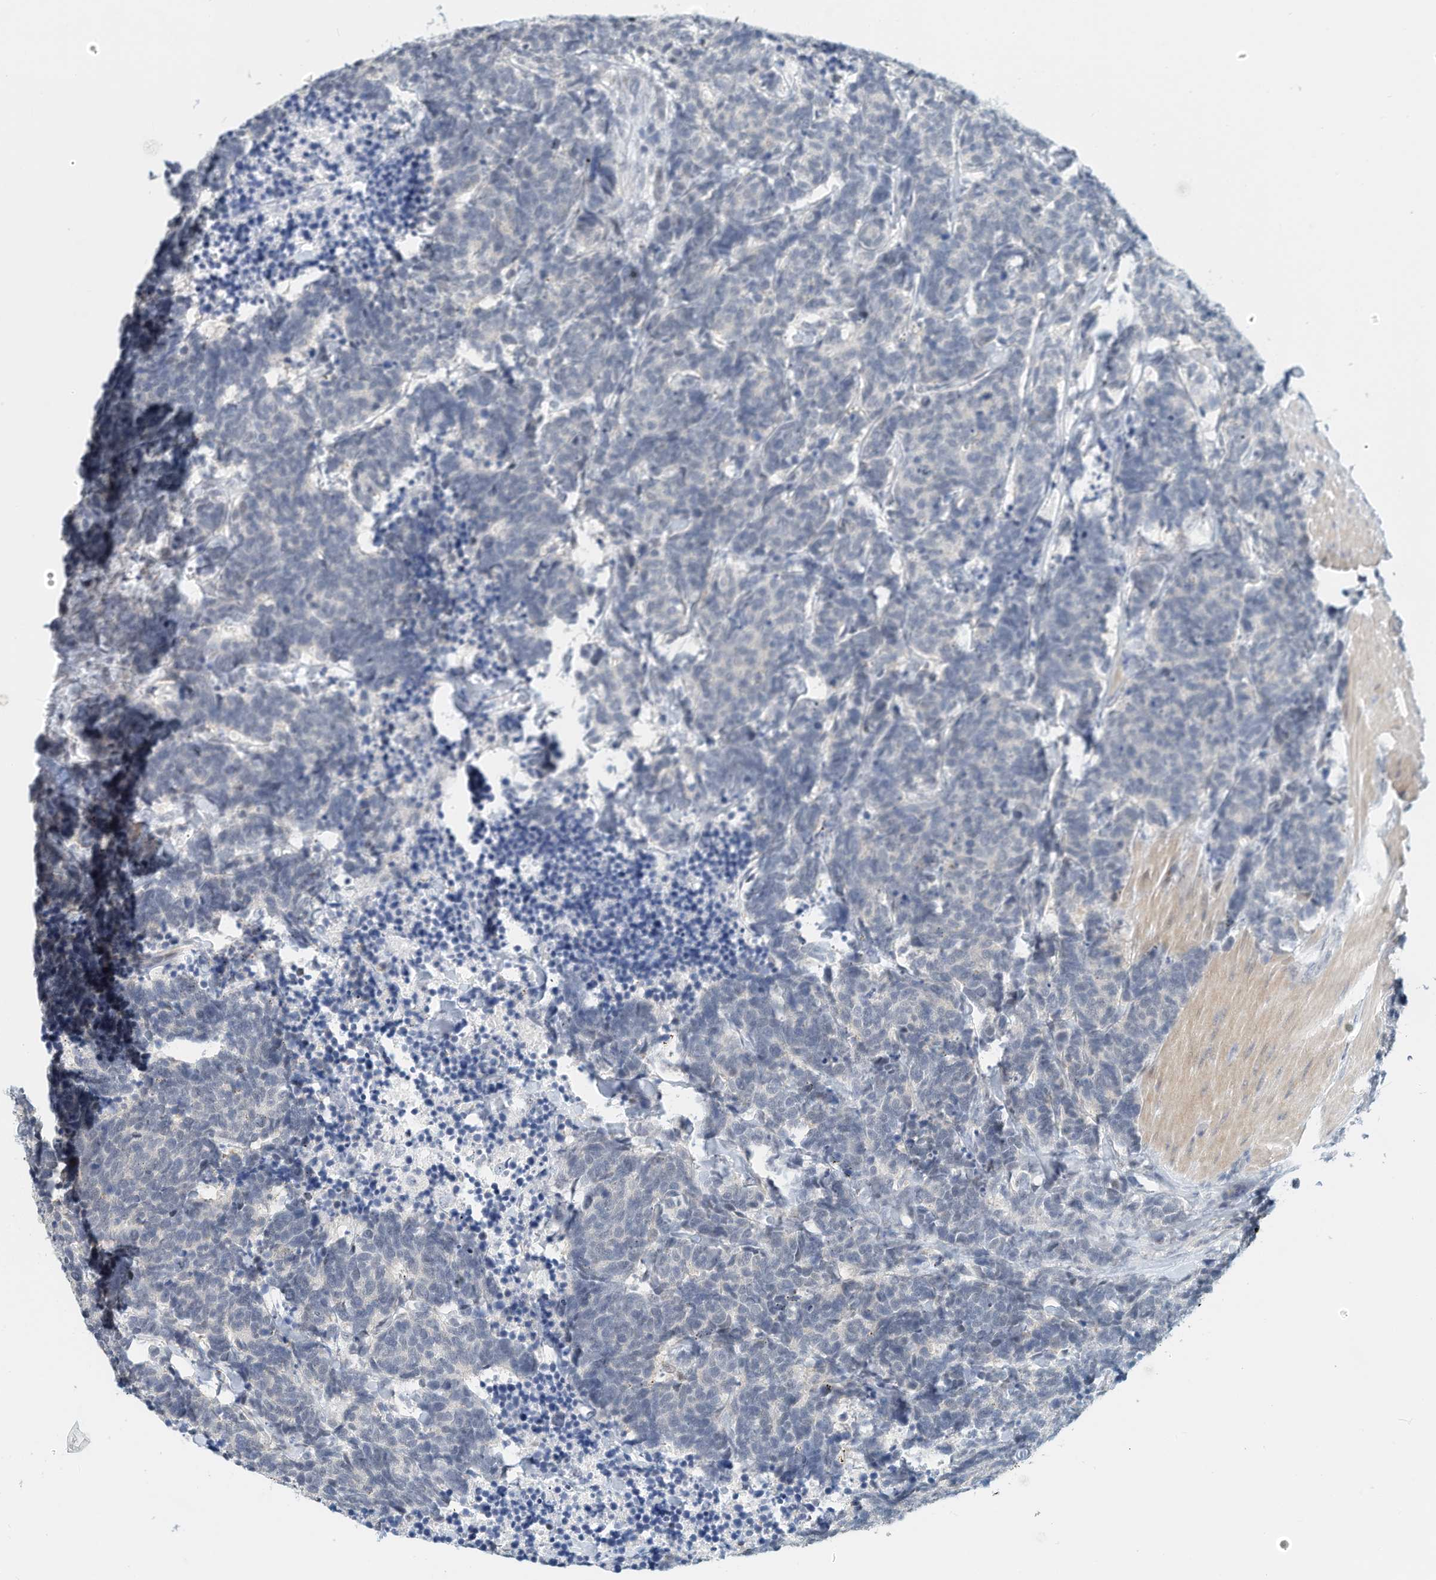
{"staining": {"intensity": "negative", "quantity": "none", "location": "none"}, "tissue": "carcinoid", "cell_type": "Tumor cells", "image_type": "cancer", "snomed": [{"axis": "morphology", "description": "Carcinoma, NOS"}, {"axis": "morphology", "description": "Carcinoid, malignant, NOS"}, {"axis": "topography", "description": "Urinary bladder"}], "caption": "Carcinoma stained for a protein using IHC reveals no positivity tumor cells.", "gene": "ARHGAP28", "patient": {"sex": "male", "age": 57}}